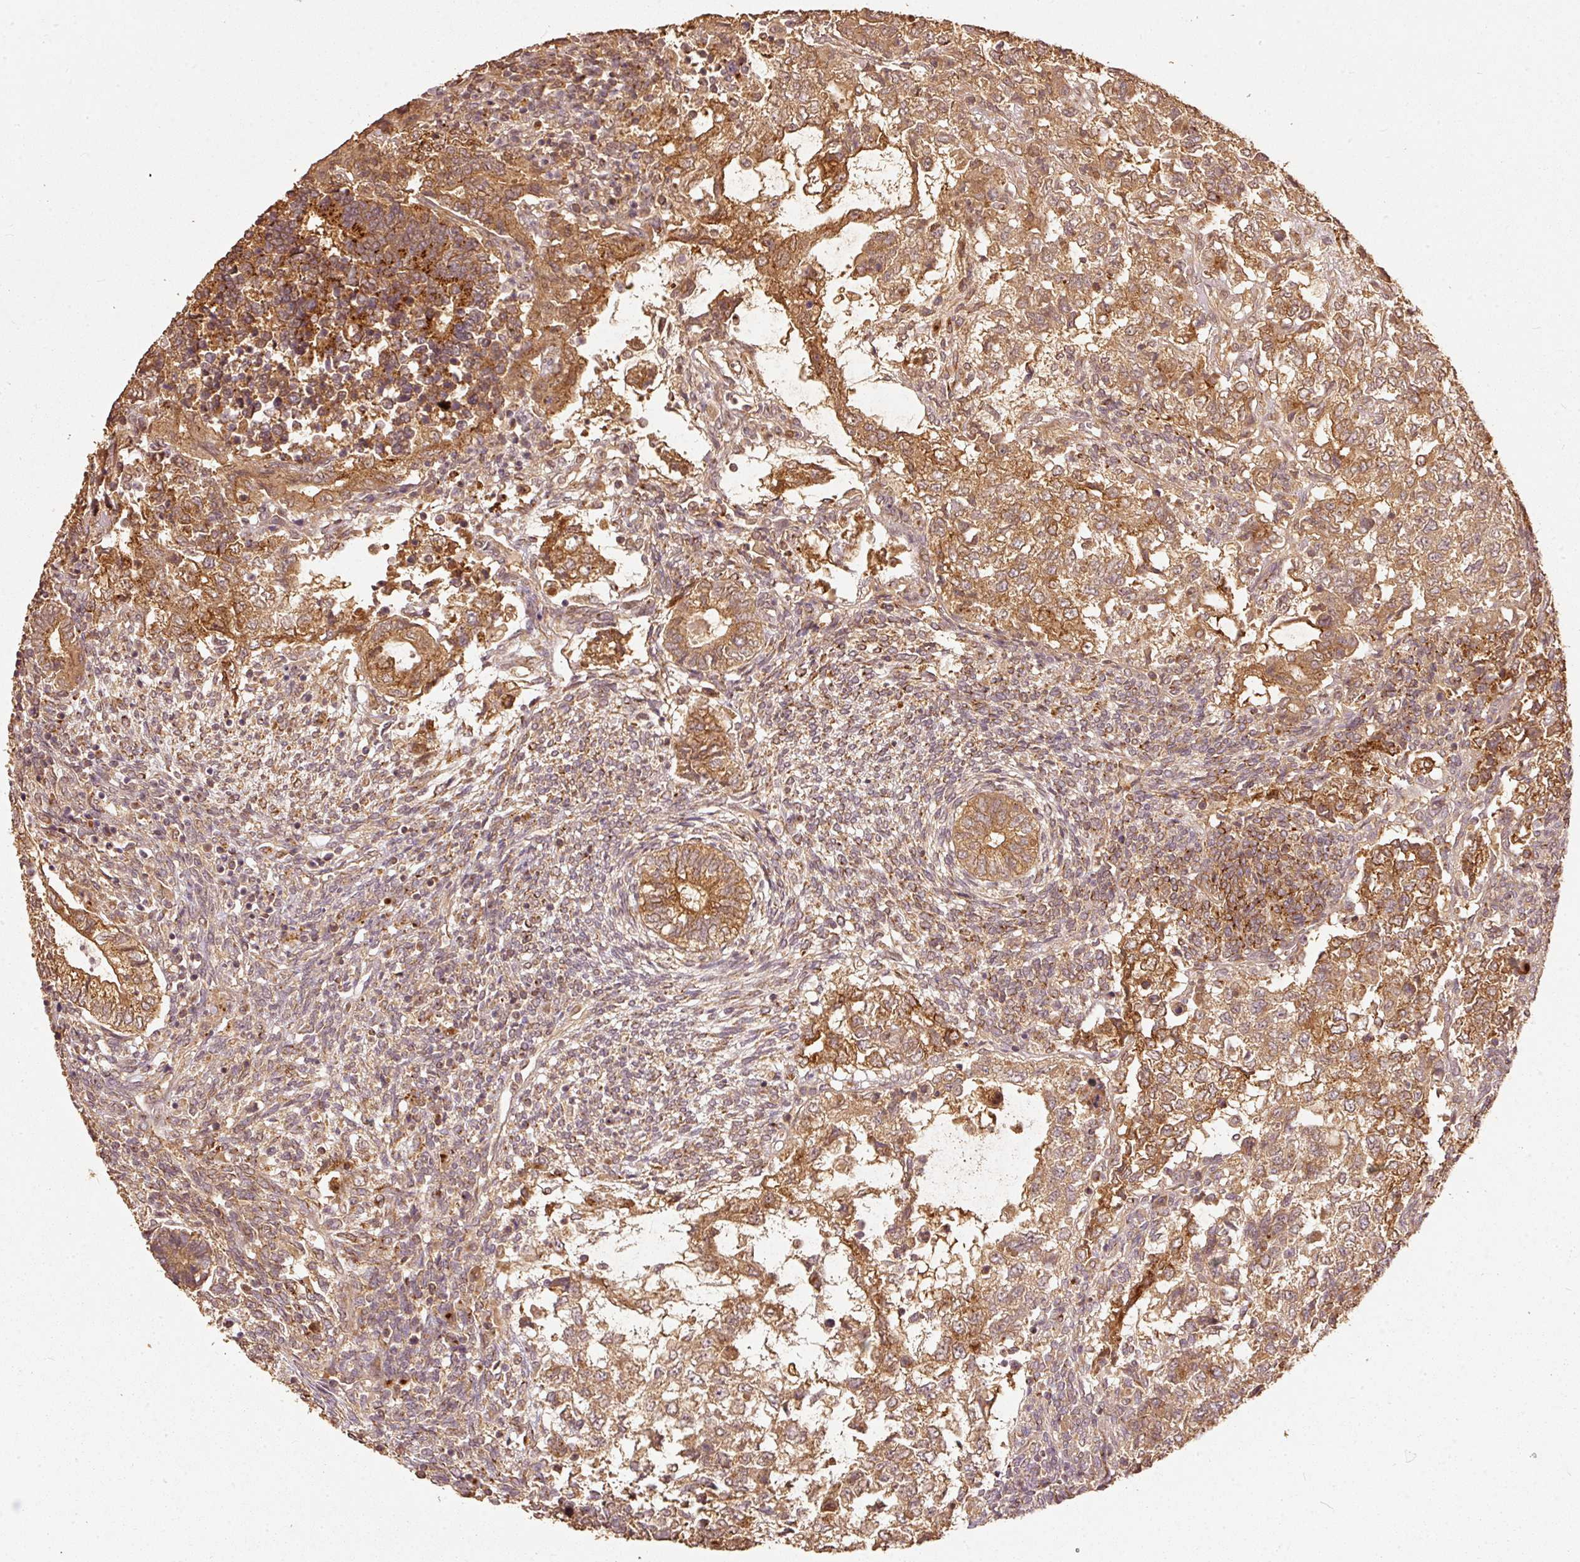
{"staining": {"intensity": "moderate", "quantity": ">75%", "location": "cytoplasmic/membranous"}, "tissue": "testis cancer", "cell_type": "Tumor cells", "image_type": "cancer", "snomed": [{"axis": "morphology", "description": "Carcinoma, Embryonal, NOS"}, {"axis": "topography", "description": "Testis"}], "caption": "A medium amount of moderate cytoplasmic/membranous staining is seen in about >75% of tumor cells in testis embryonal carcinoma tissue.", "gene": "FUT8", "patient": {"sex": "male", "age": 23}}